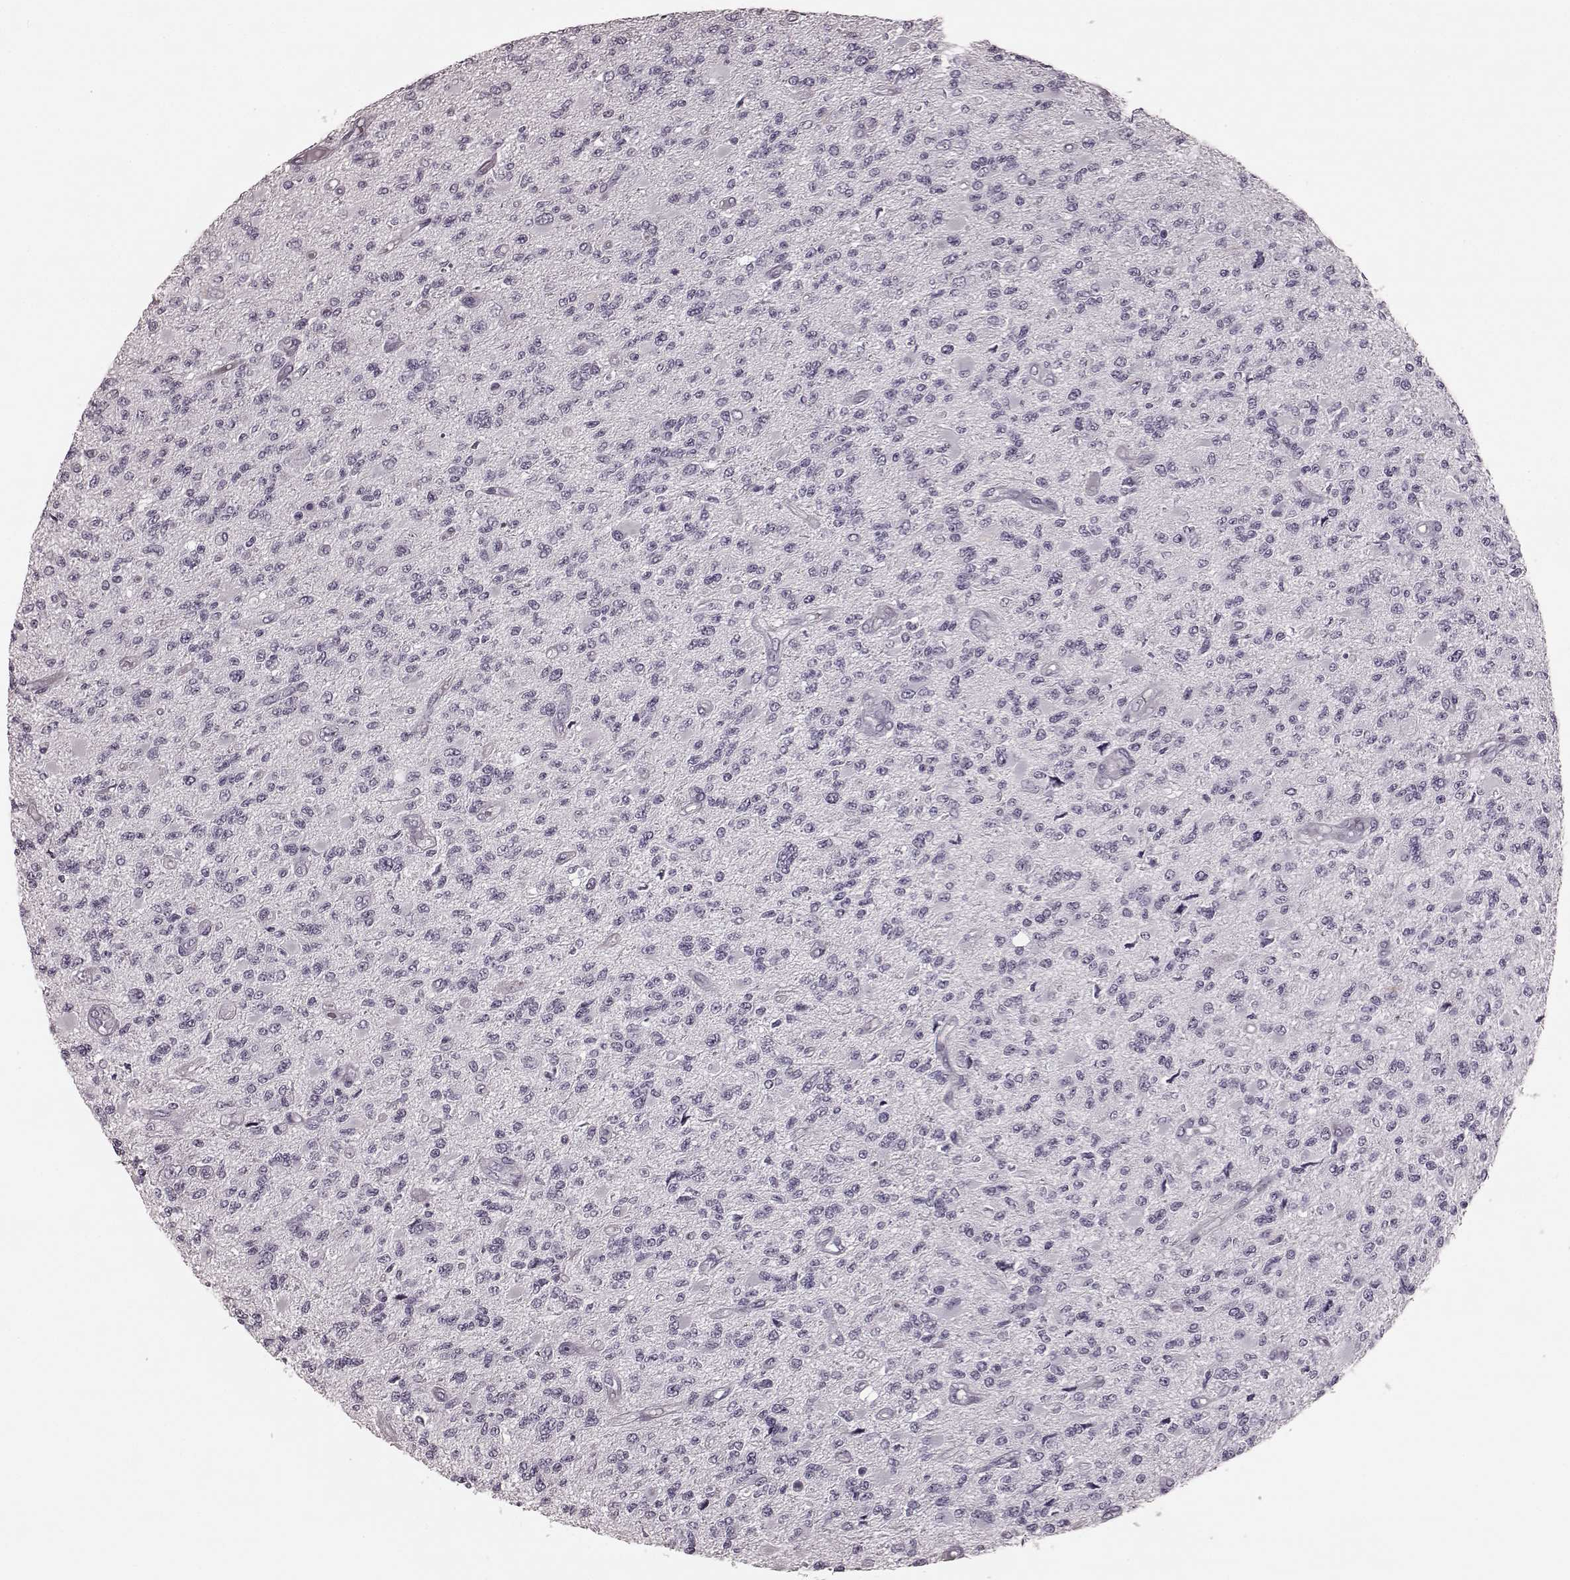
{"staining": {"intensity": "negative", "quantity": "none", "location": "none"}, "tissue": "glioma", "cell_type": "Tumor cells", "image_type": "cancer", "snomed": [{"axis": "morphology", "description": "Glioma, malignant, High grade"}, {"axis": "topography", "description": "Brain"}], "caption": "Tumor cells are negative for protein expression in human glioma. (Immunohistochemistry (ihc), brightfield microscopy, high magnification).", "gene": "TRPM1", "patient": {"sex": "female", "age": 63}}